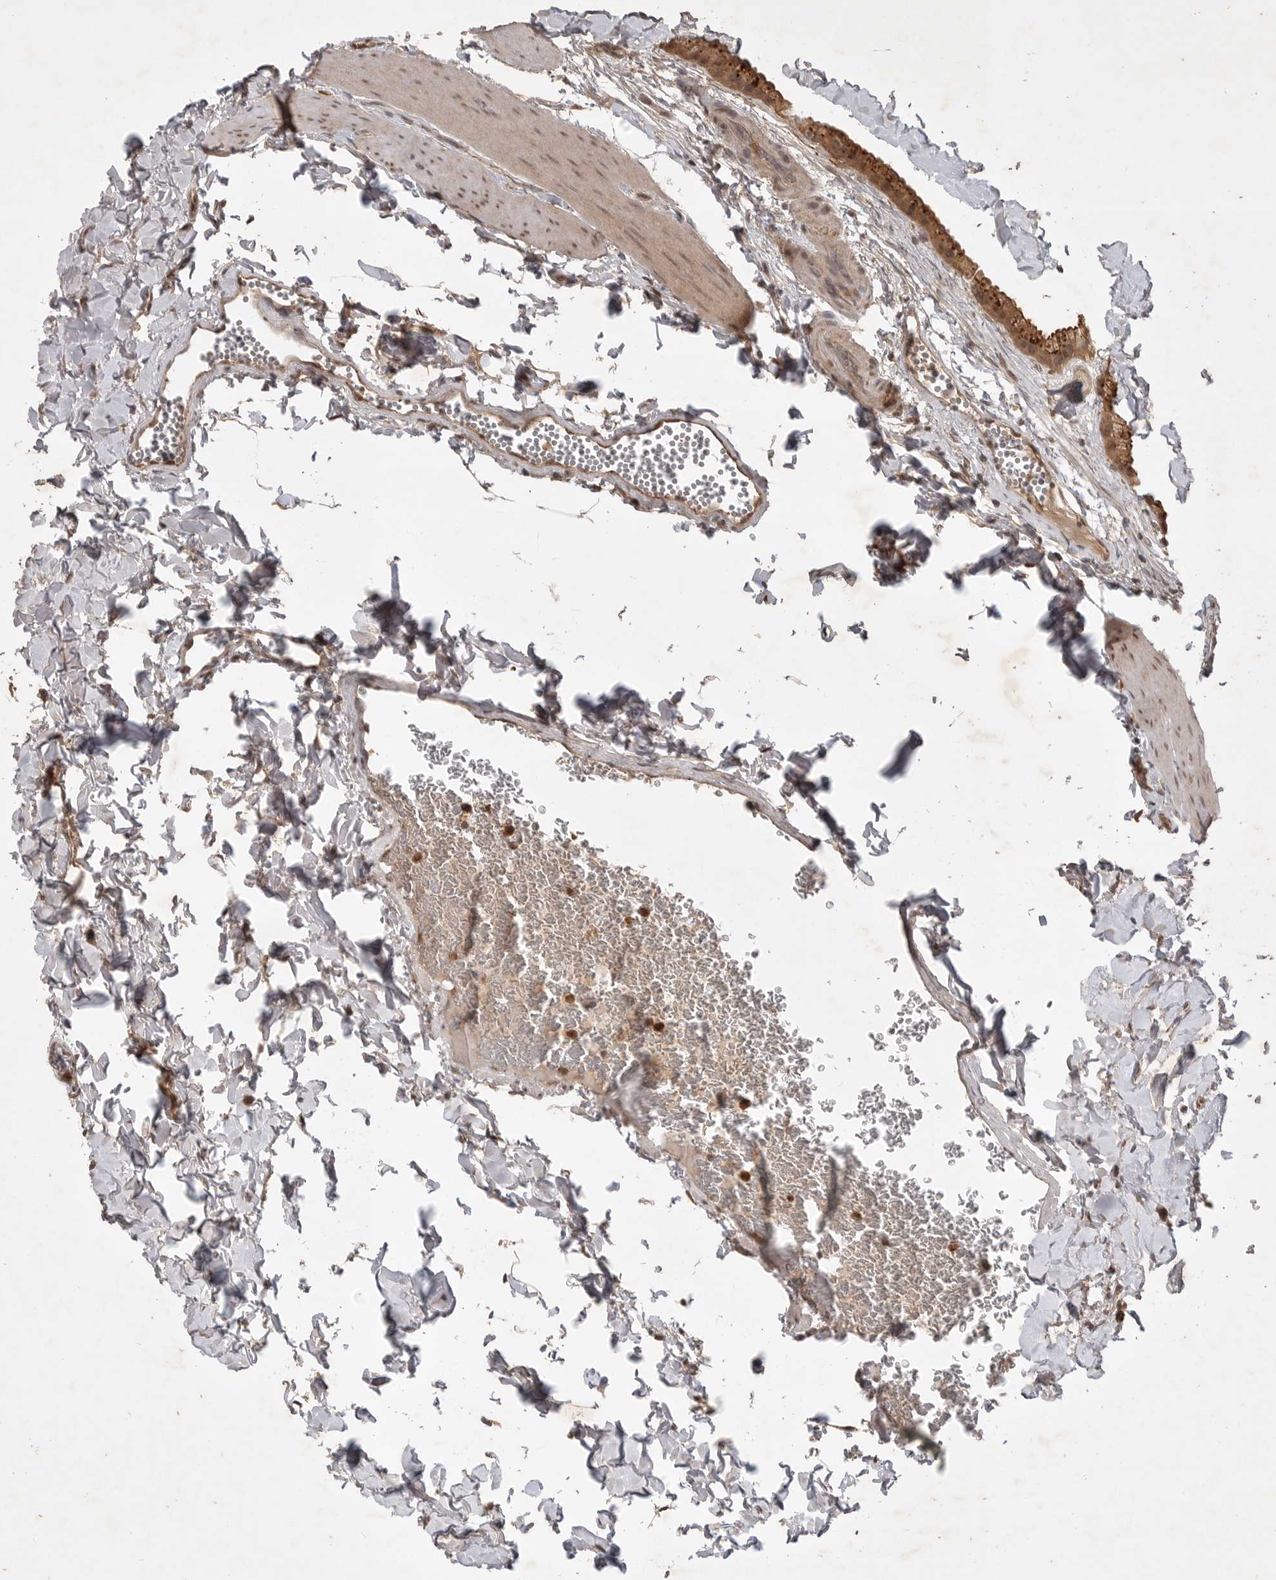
{"staining": {"intensity": "strong", "quantity": "25%-75%", "location": "cytoplasmic/membranous,nuclear"}, "tissue": "gallbladder", "cell_type": "Glandular cells", "image_type": "normal", "snomed": [{"axis": "morphology", "description": "Normal tissue, NOS"}, {"axis": "topography", "description": "Gallbladder"}], "caption": "Immunohistochemical staining of unremarkable human gallbladder exhibits strong cytoplasmic/membranous,nuclear protein expression in approximately 25%-75% of glandular cells. (brown staining indicates protein expression, while blue staining denotes nuclei).", "gene": "ZNF232", "patient": {"sex": "female", "age": 64}}